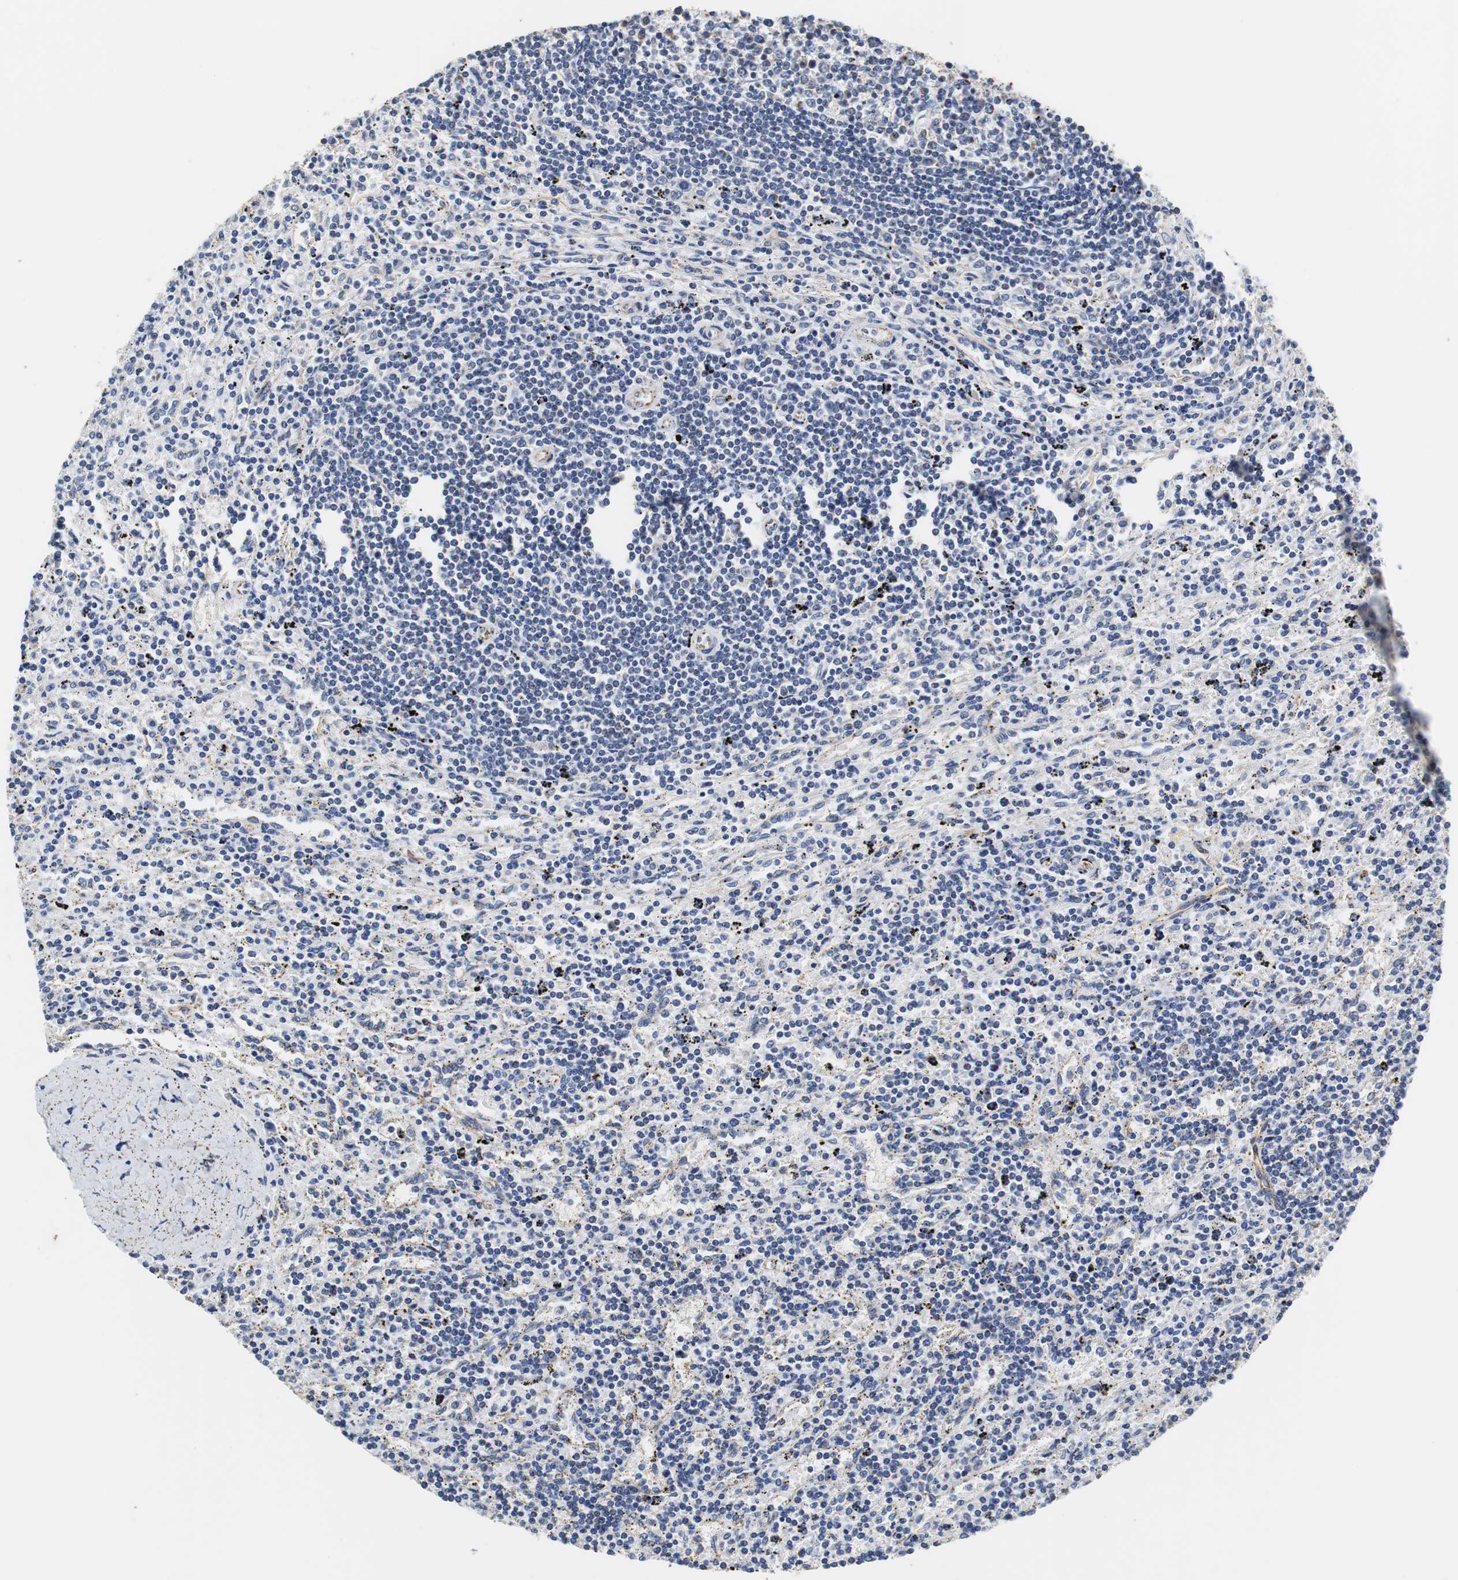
{"staining": {"intensity": "negative", "quantity": "none", "location": "none"}, "tissue": "lymphoma", "cell_type": "Tumor cells", "image_type": "cancer", "snomed": [{"axis": "morphology", "description": "Malignant lymphoma, non-Hodgkin's type, Low grade"}, {"axis": "topography", "description": "Spleen"}], "caption": "DAB immunohistochemical staining of human low-grade malignant lymphoma, non-Hodgkin's type demonstrates no significant expression in tumor cells.", "gene": "PCK1", "patient": {"sex": "male", "age": 76}}